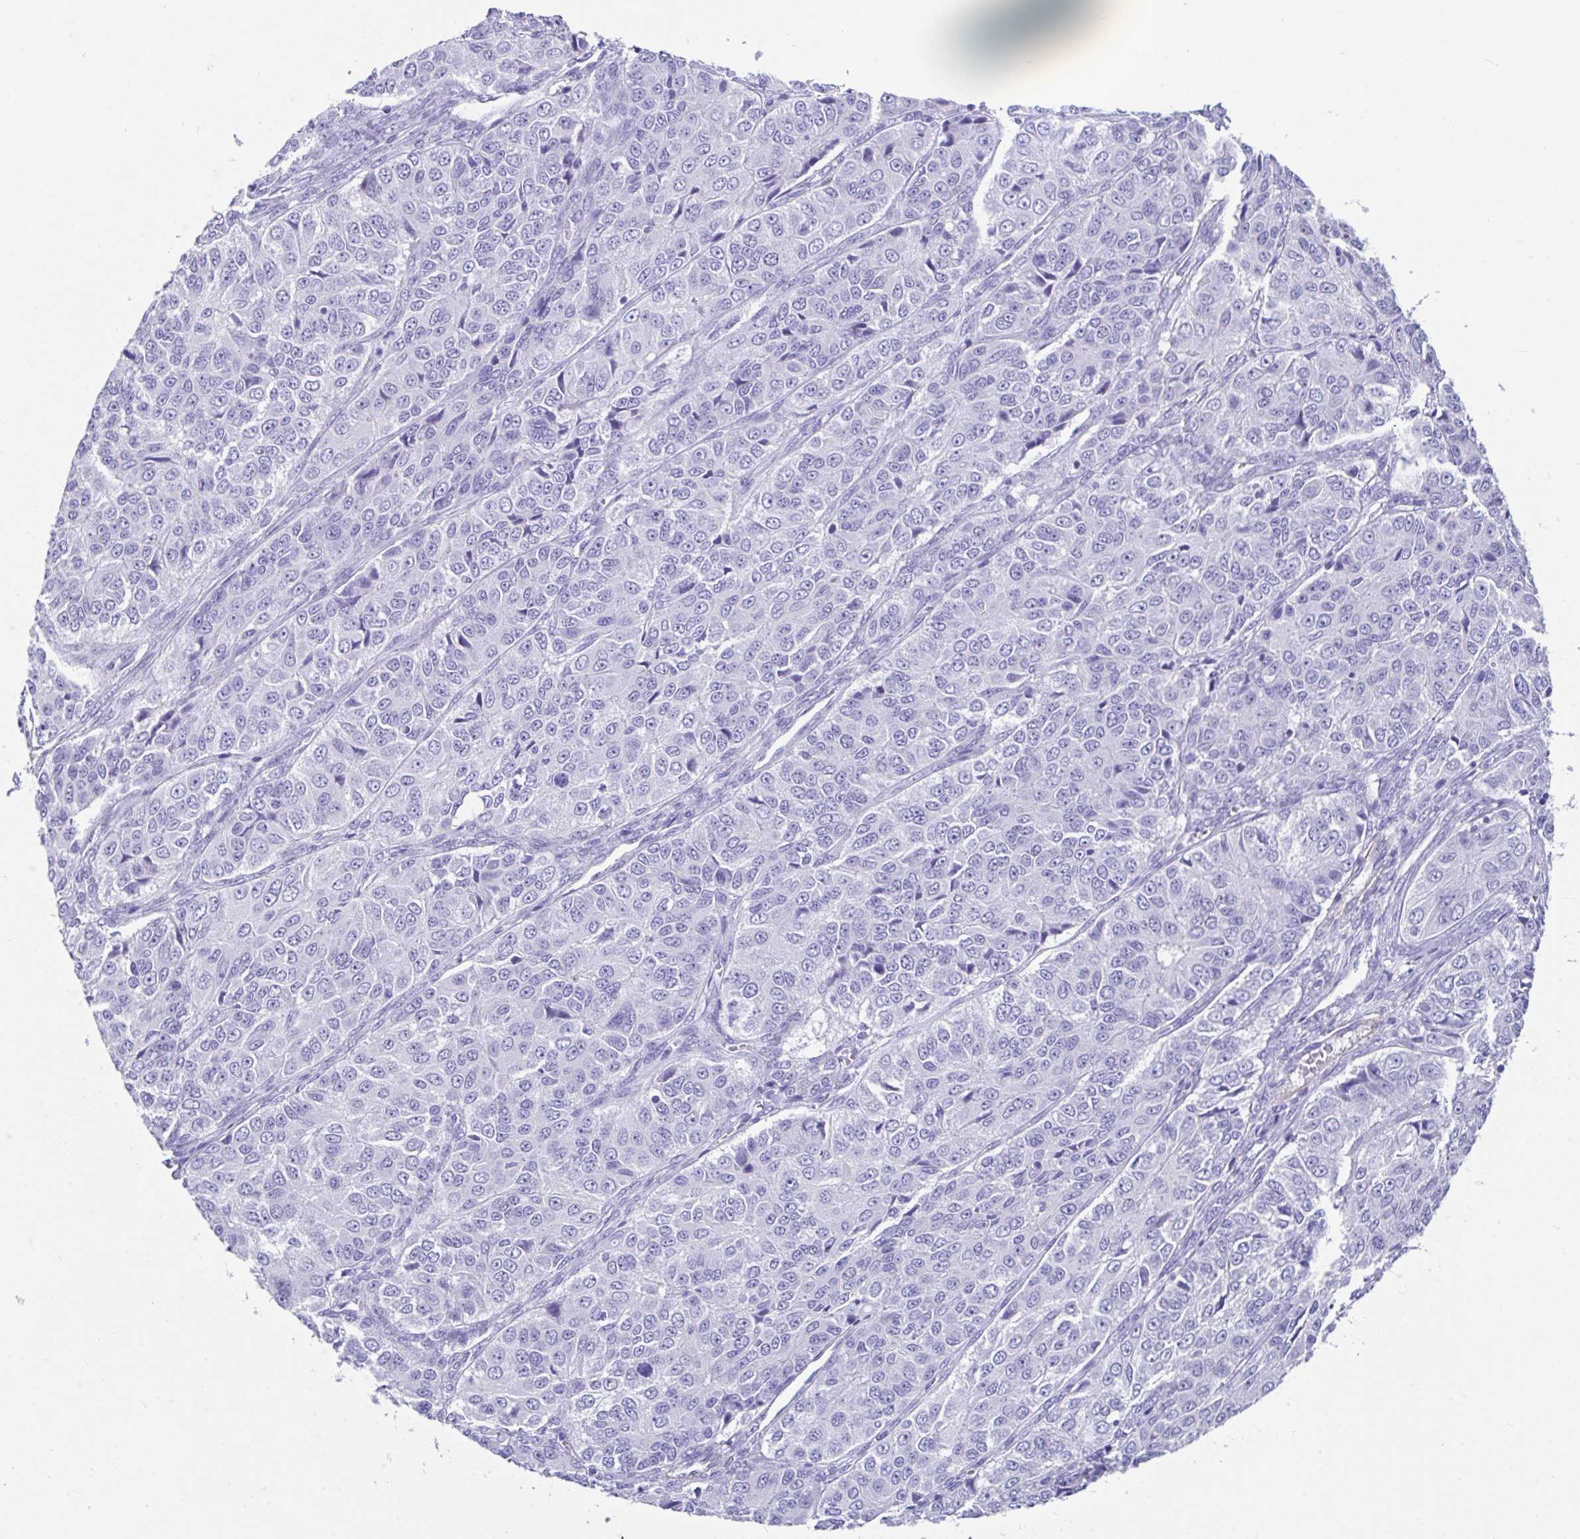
{"staining": {"intensity": "negative", "quantity": "none", "location": "none"}, "tissue": "ovarian cancer", "cell_type": "Tumor cells", "image_type": "cancer", "snomed": [{"axis": "morphology", "description": "Carcinoma, endometroid"}, {"axis": "topography", "description": "Ovary"}], "caption": "DAB immunohistochemical staining of ovarian endometroid carcinoma displays no significant staining in tumor cells.", "gene": "FAM107A", "patient": {"sex": "female", "age": 51}}